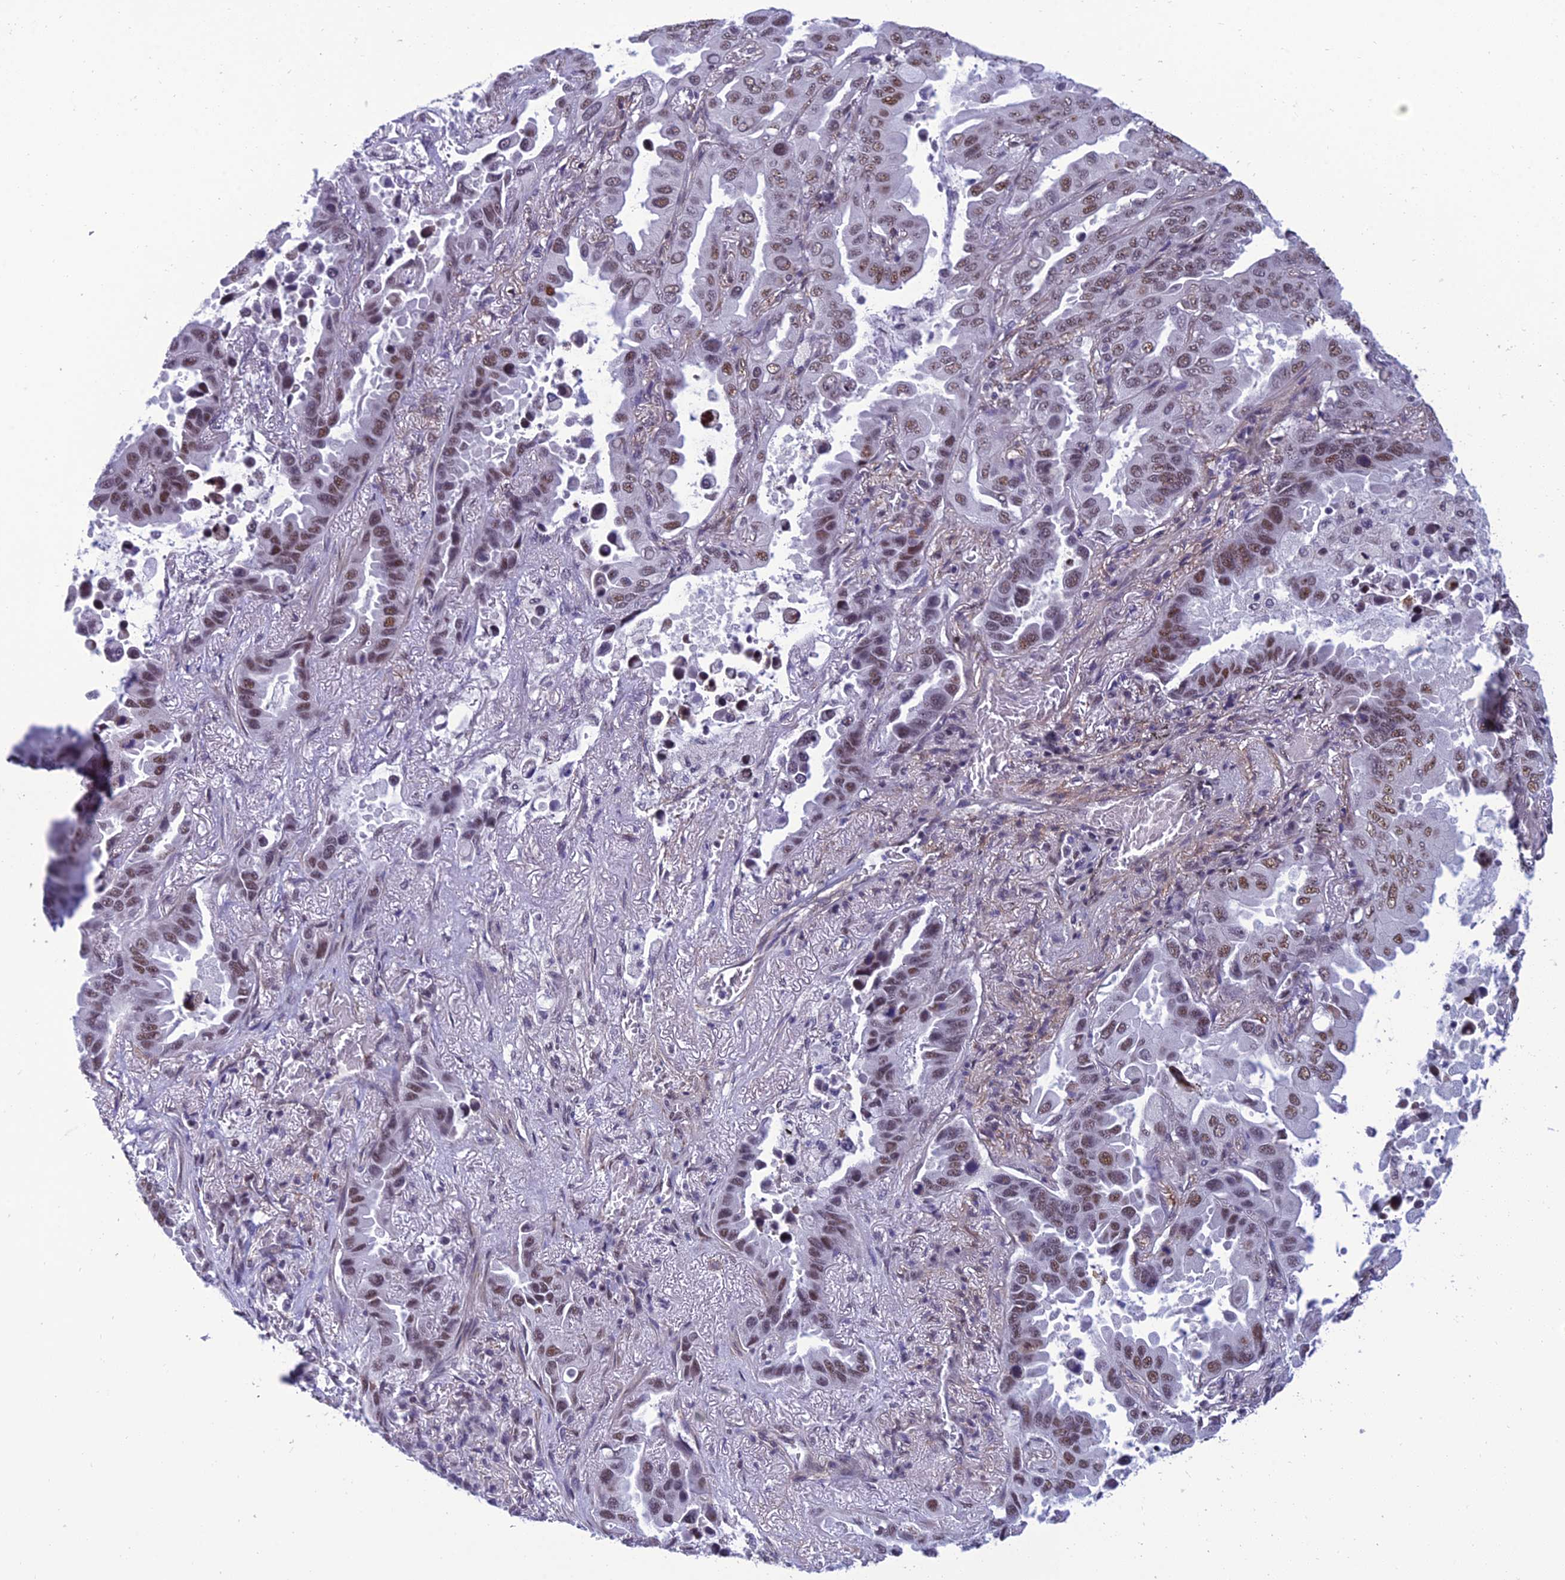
{"staining": {"intensity": "moderate", "quantity": ">75%", "location": "nuclear"}, "tissue": "lung cancer", "cell_type": "Tumor cells", "image_type": "cancer", "snomed": [{"axis": "morphology", "description": "Adenocarcinoma, NOS"}, {"axis": "topography", "description": "Lung"}], "caption": "Human lung cancer (adenocarcinoma) stained with a protein marker displays moderate staining in tumor cells.", "gene": "RSRC1", "patient": {"sex": "male", "age": 64}}